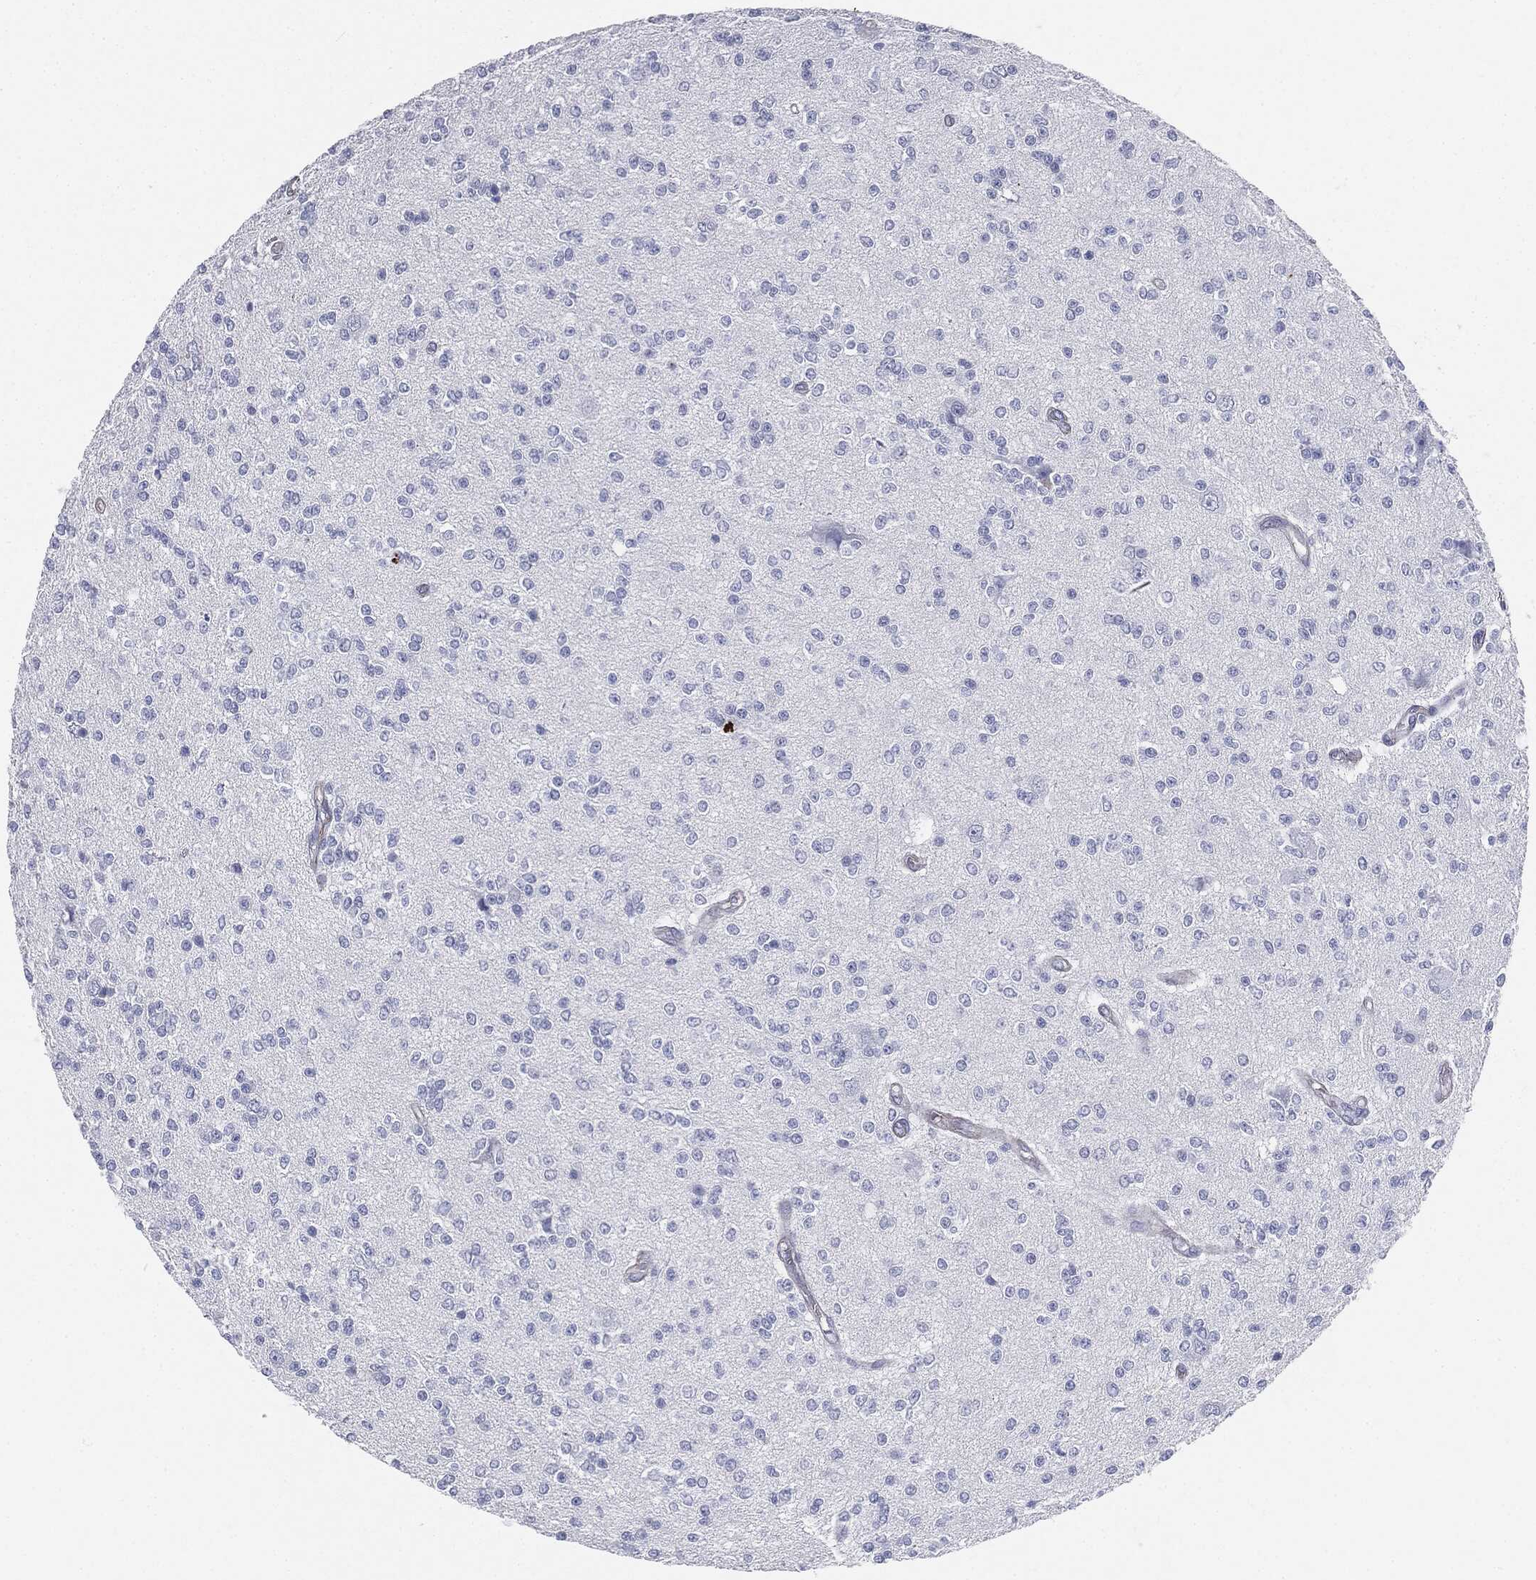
{"staining": {"intensity": "negative", "quantity": "none", "location": "none"}, "tissue": "glioma", "cell_type": "Tumor cells", "image_type": "cancer", "snomed": [{"axis": "morphology", "description": "Glioma, malignant, Low grade"}, {"axis": "topography", "description": "Brain"}], "caption": "The immunohistochemistry (IHC) image has no significant positivity in tumor cells of glioma tissue.", "gene": "MUC5AC", "patient": {"sex": "male", "age": 67}}